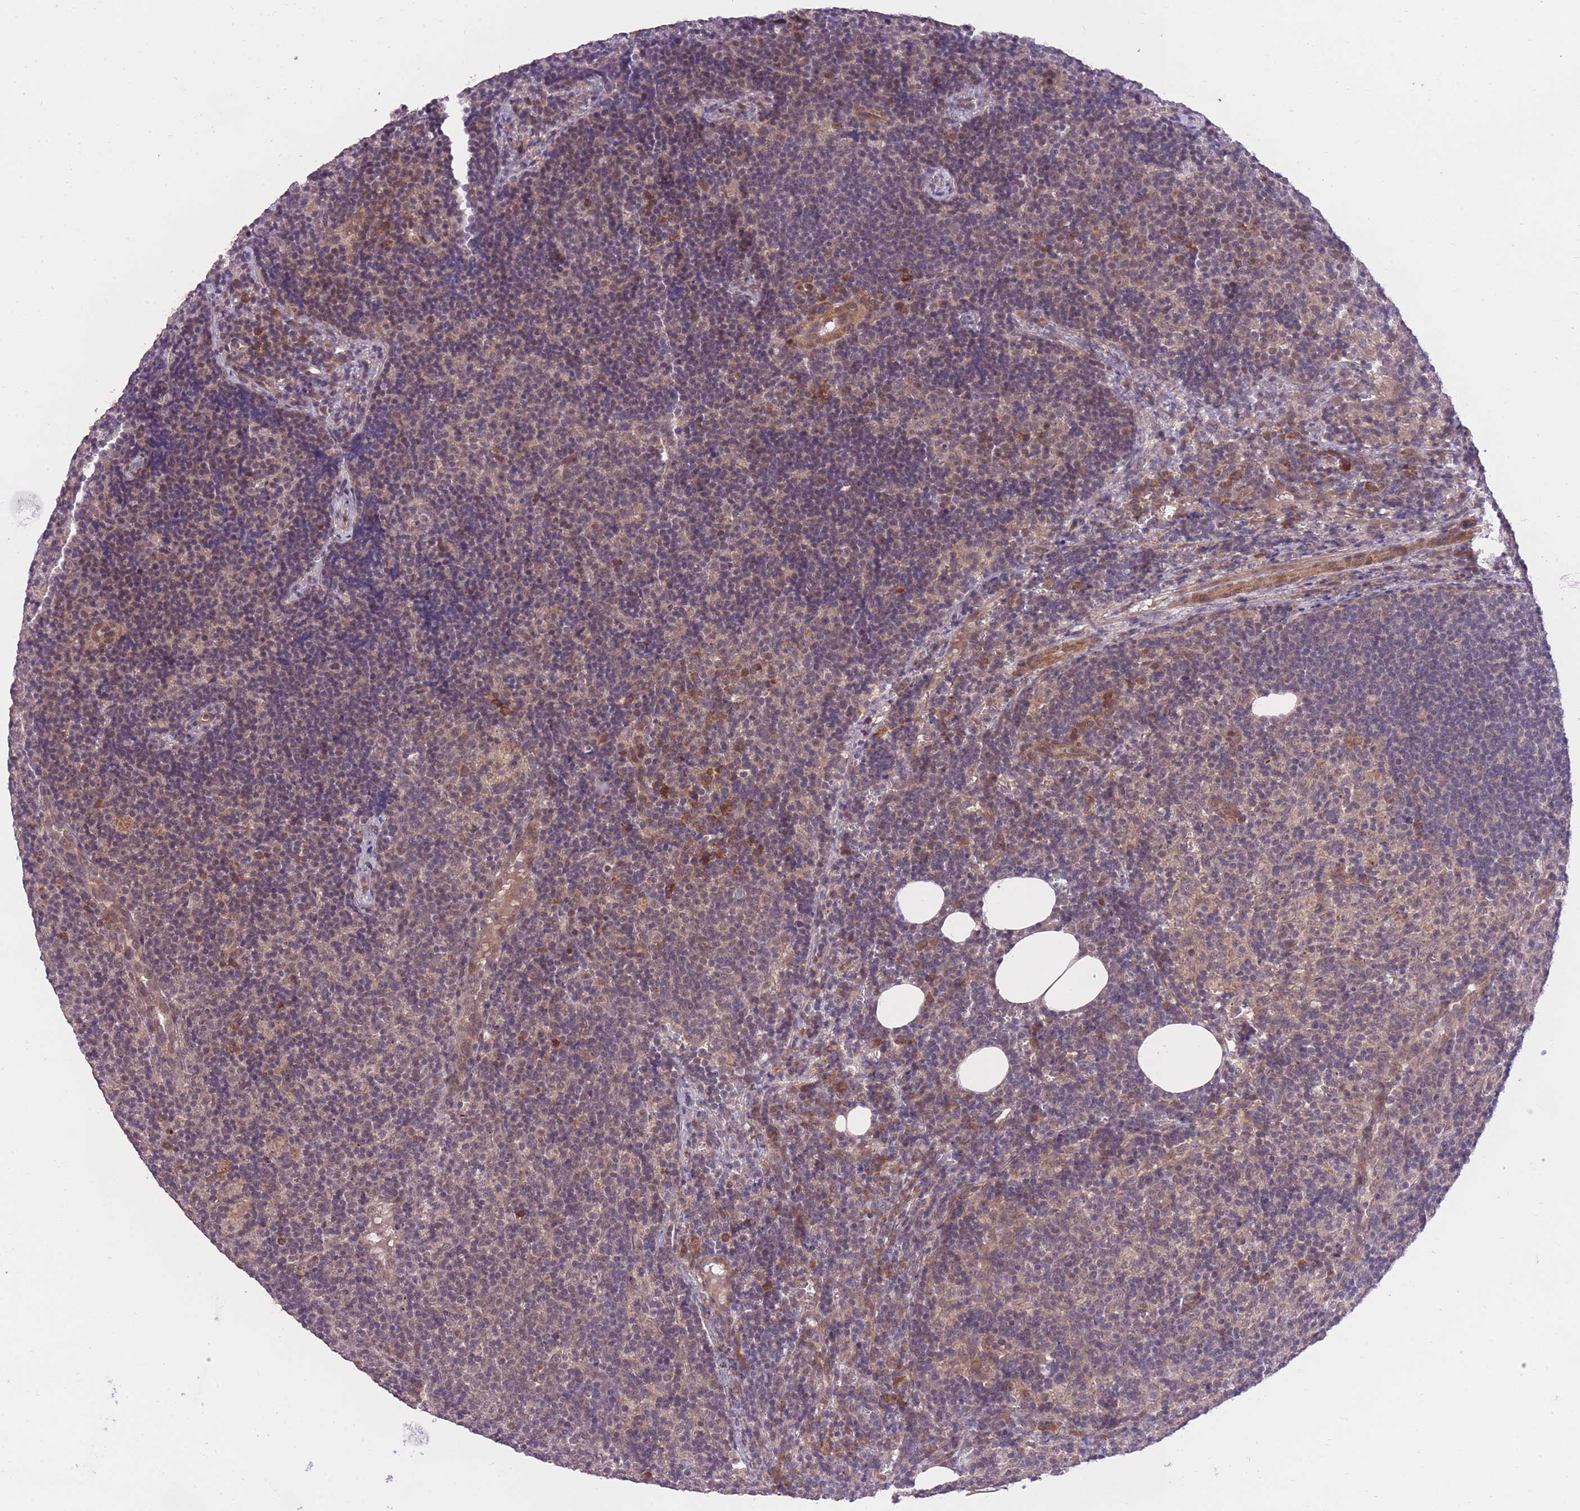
{"staining": {"intensity": "negative", "quantity": "none", "location": "none"}, "tissue": "lymph node", "cell_type": "Germinal center cells", "image_type": "normal", "snomed": [{"axis": "morphology", "description": "Normal tissue, NOS"}, {"axis": "topography", "description": "Lymph node"}], "caption": "Benign lymph node was stained to show a protein in brown. There is no significant staining in germinal center cells. Nuclei are stained in blue.", "gene": "ELOA2", "patient": {"sex": "female", "age": 30}}